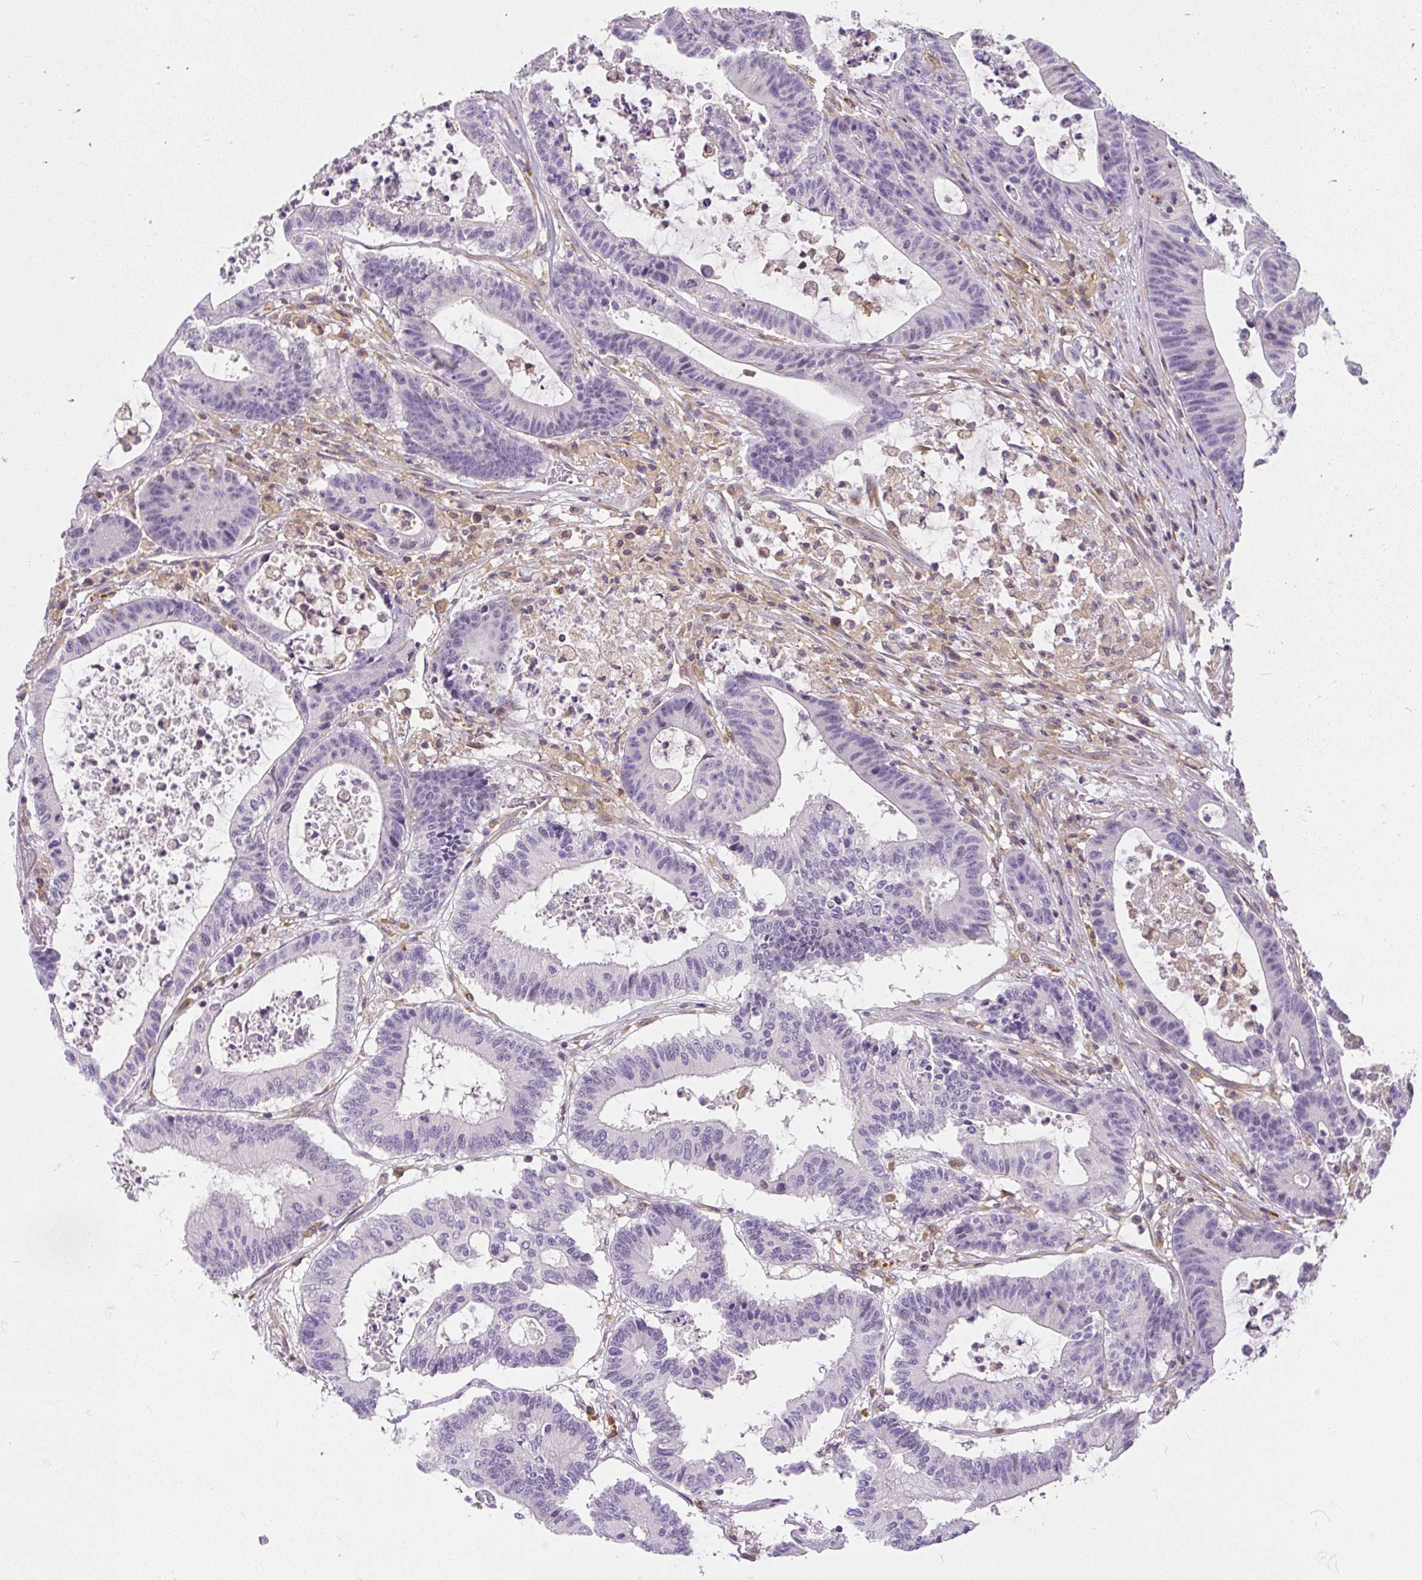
{"staining": {"intensity": "negative", "quantity": "none", "location": "none"}, "tissue": "colorectal cancer", "cell_type": "Tumor cells", "image_type": "cancer", "snomed": [{"axis": "morphology", "description": "Adenocarcinoma, NOS"}, {"axis": "topography", "description": "Colon"}], "caption": "Tumor cells are negative for brown protein staining in colorectal adenocarcinoma.", "gene": "CYP20A1", "patient": {"sex": "female", "age": 84}}